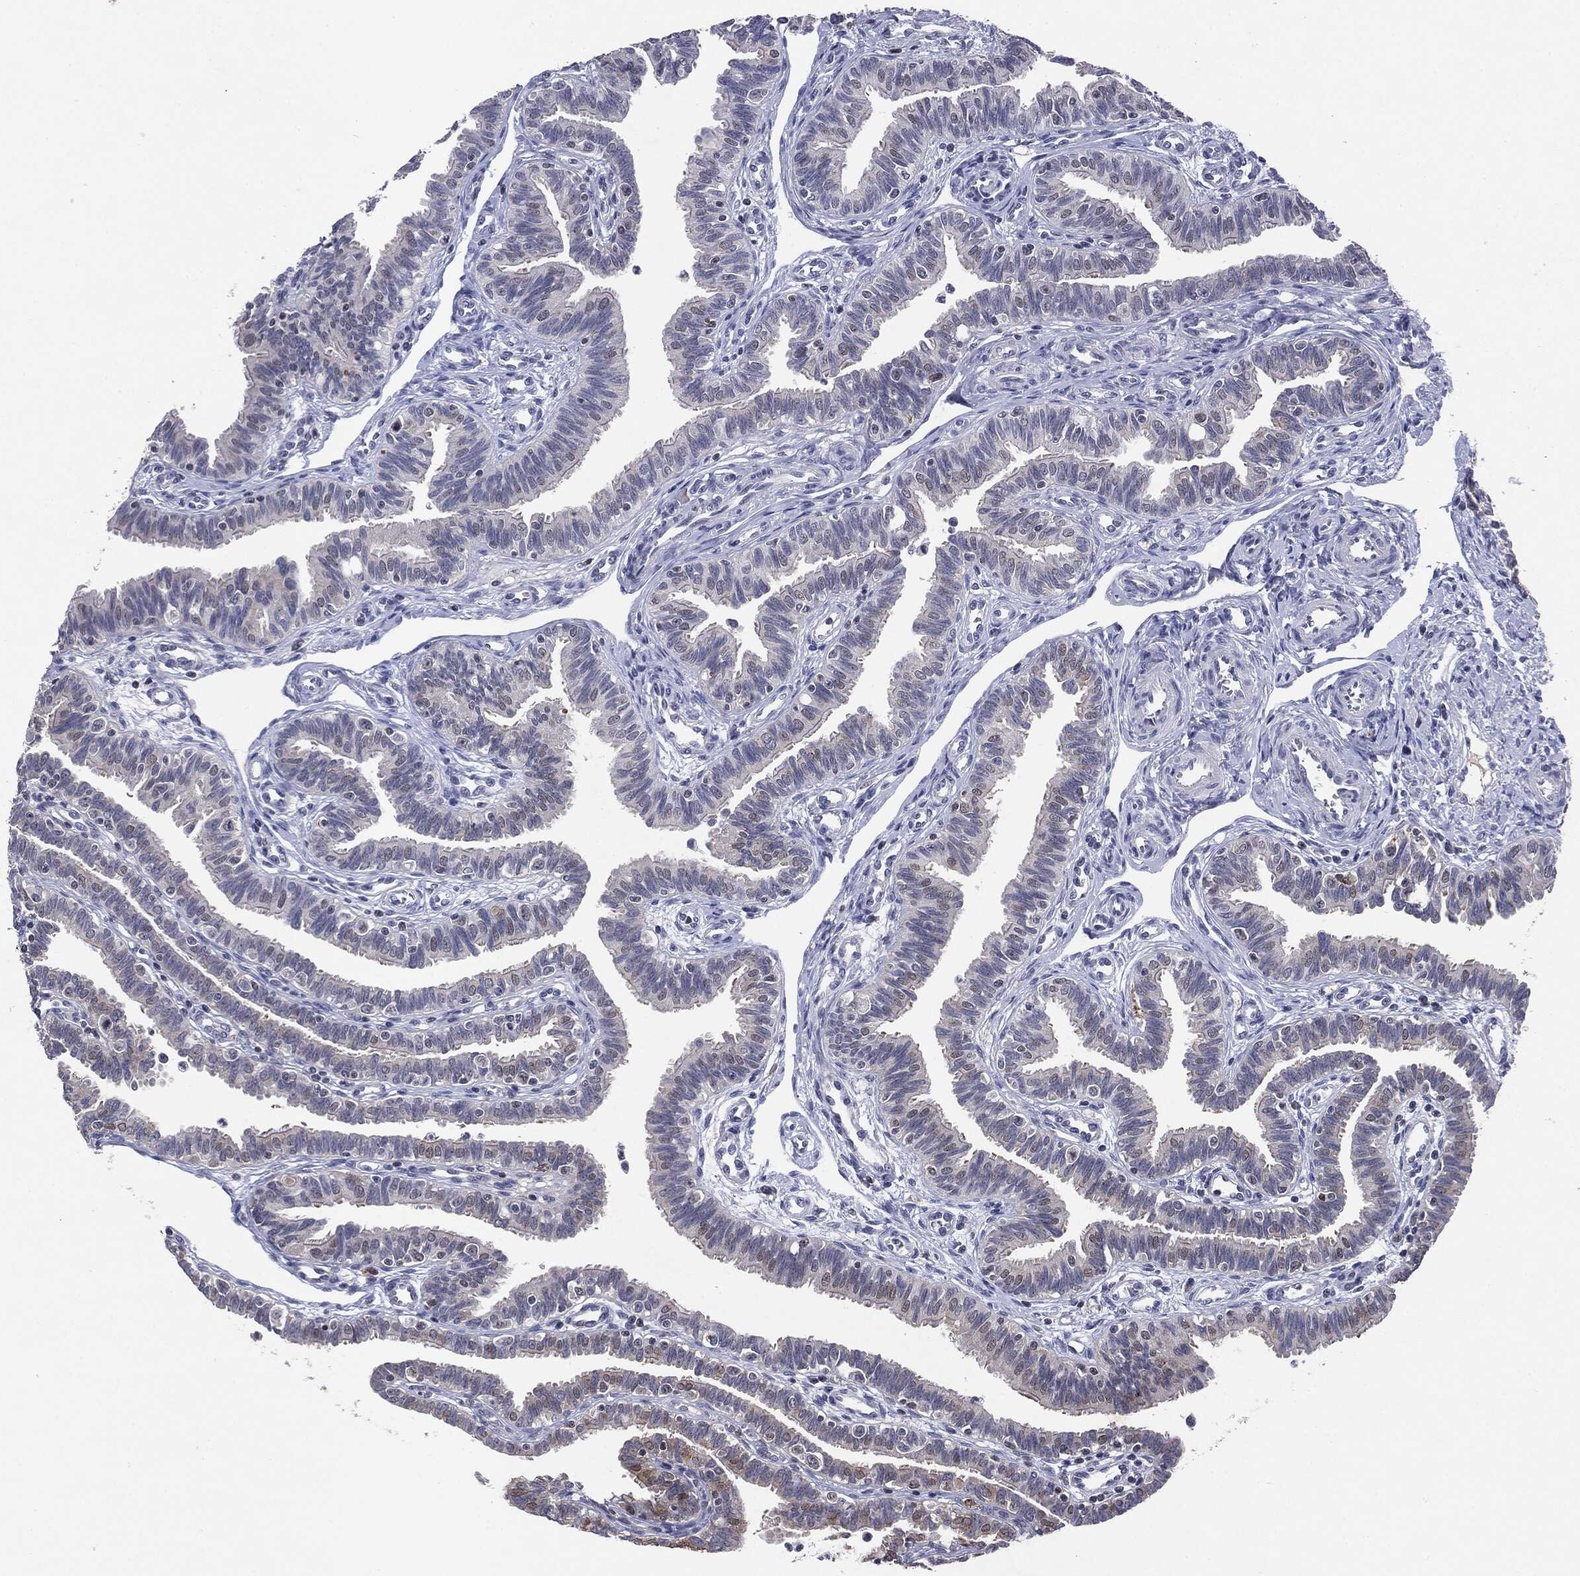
{"staining": {"intensity": "strong", "quantity": "<25%", "location": "nuclear"}, "tissue": "fallopian tube", "cell_type": "Glandular cells", "image_type": "normal", "snomed": [{"axis": "morphology", "description": "Normal tissue, NOS"}, {"axis": "topography", "description": "Fallopian tube"}], "caption": "Immunohistochemistry (IHC) (DAB) staining of unremarkable human fallopian tube shows strong nuclear protein expression in about <25% of glandular cells.", "gene": "KIF2C", "patient": {"sex": "female", "age": 36}}